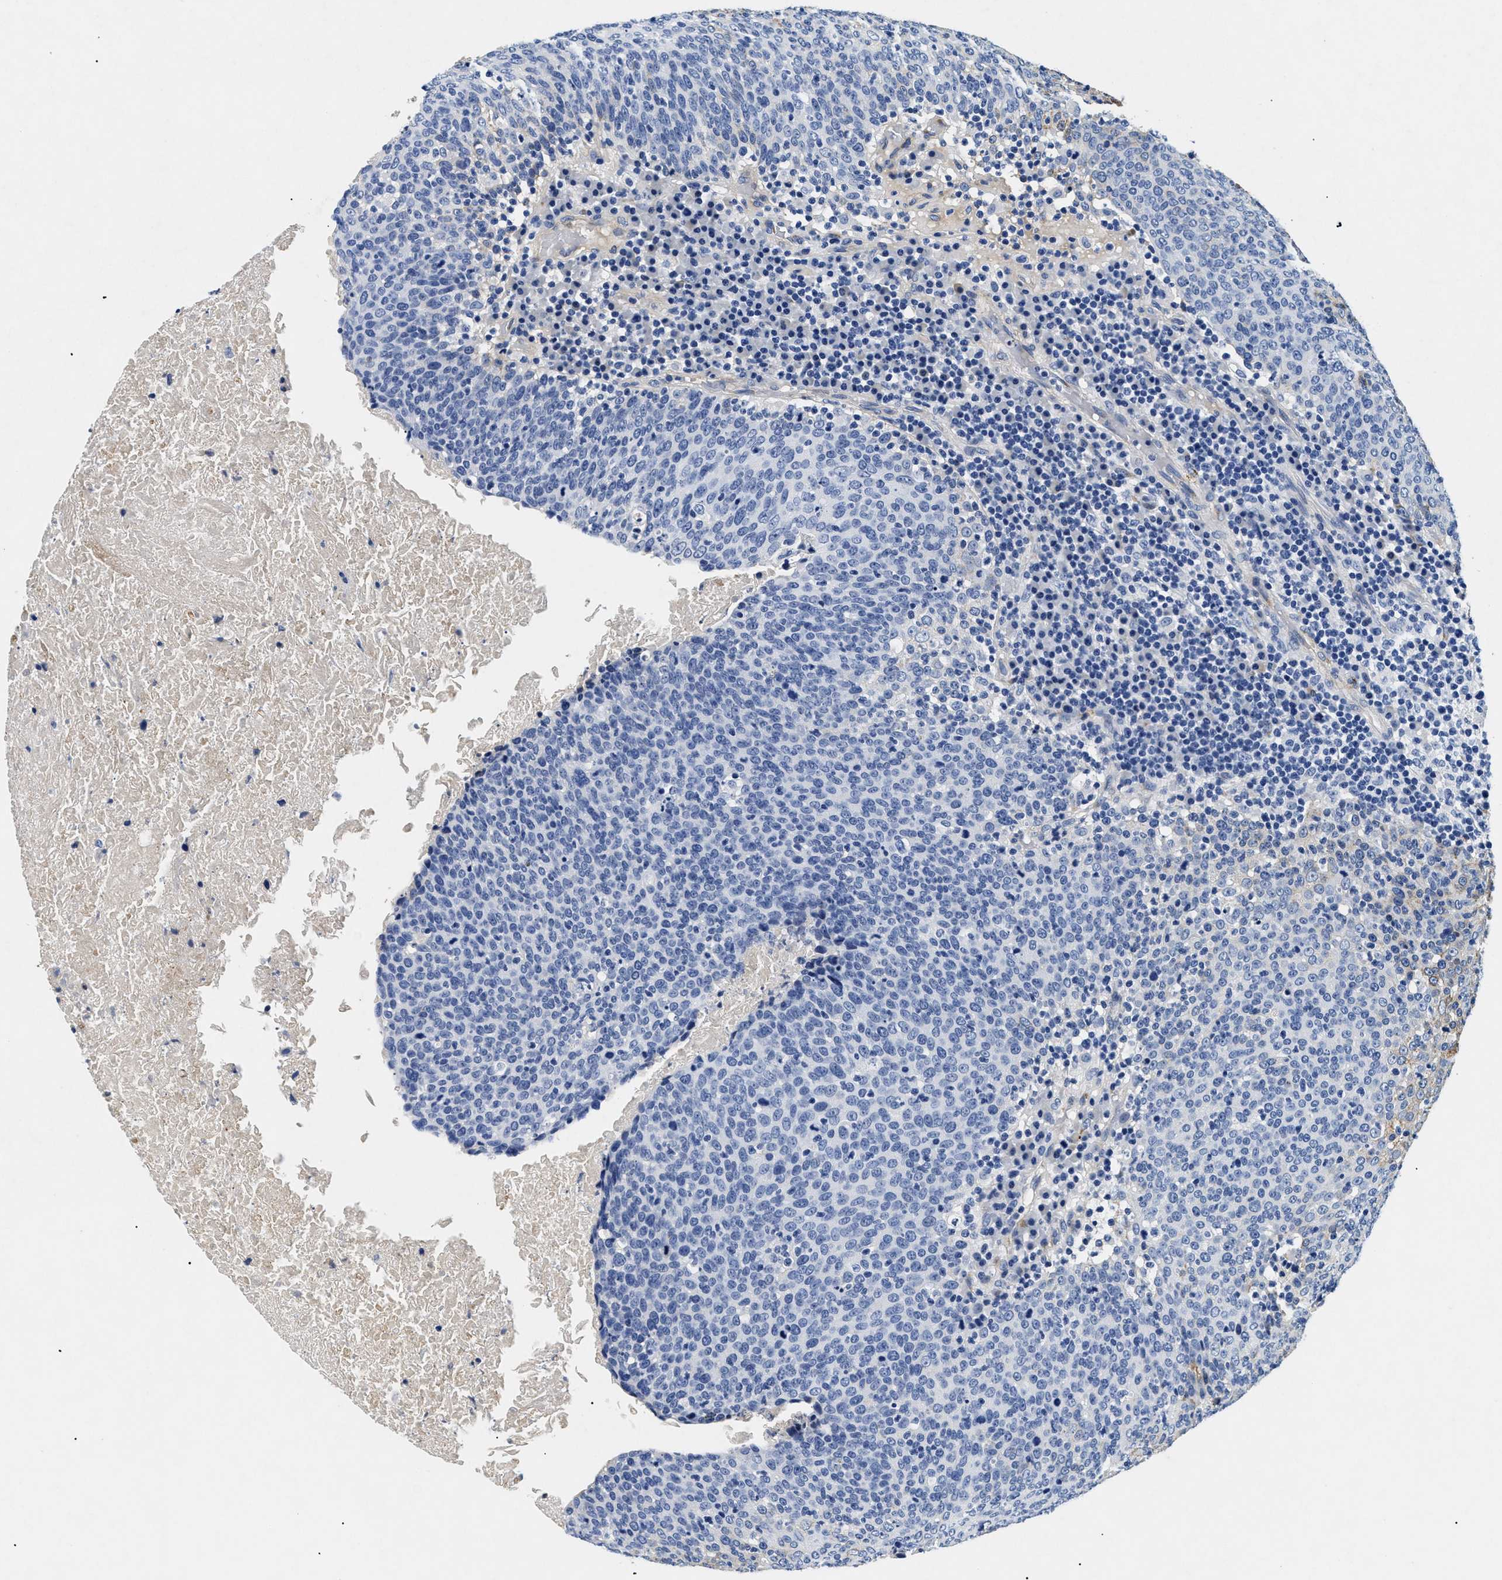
{"staining": {"intensity": "negative", "quantity": "none", "location": "none"}, "tissue": "head and neck cancer", "cell_type": "Tumor cells", "image_type": "cancer", "snomed": [{"axis": "morphology", "description": "Squamous cell carcinoma, NOS"}, {"axis": "morphology", "description": "Squamous cell carcinoma, metastatic, NOS"}, {"axis": "topography", "description": "Lymph node"}, {"axis": "topography", "description": "Head-Neck"}], "caption": "Image shows no significant protein expression in tumor cells of head and neck metastatic squamous cell carcinoma.", "gene": "LAMA3", "patient": {"sex": "male", "age": 62}}